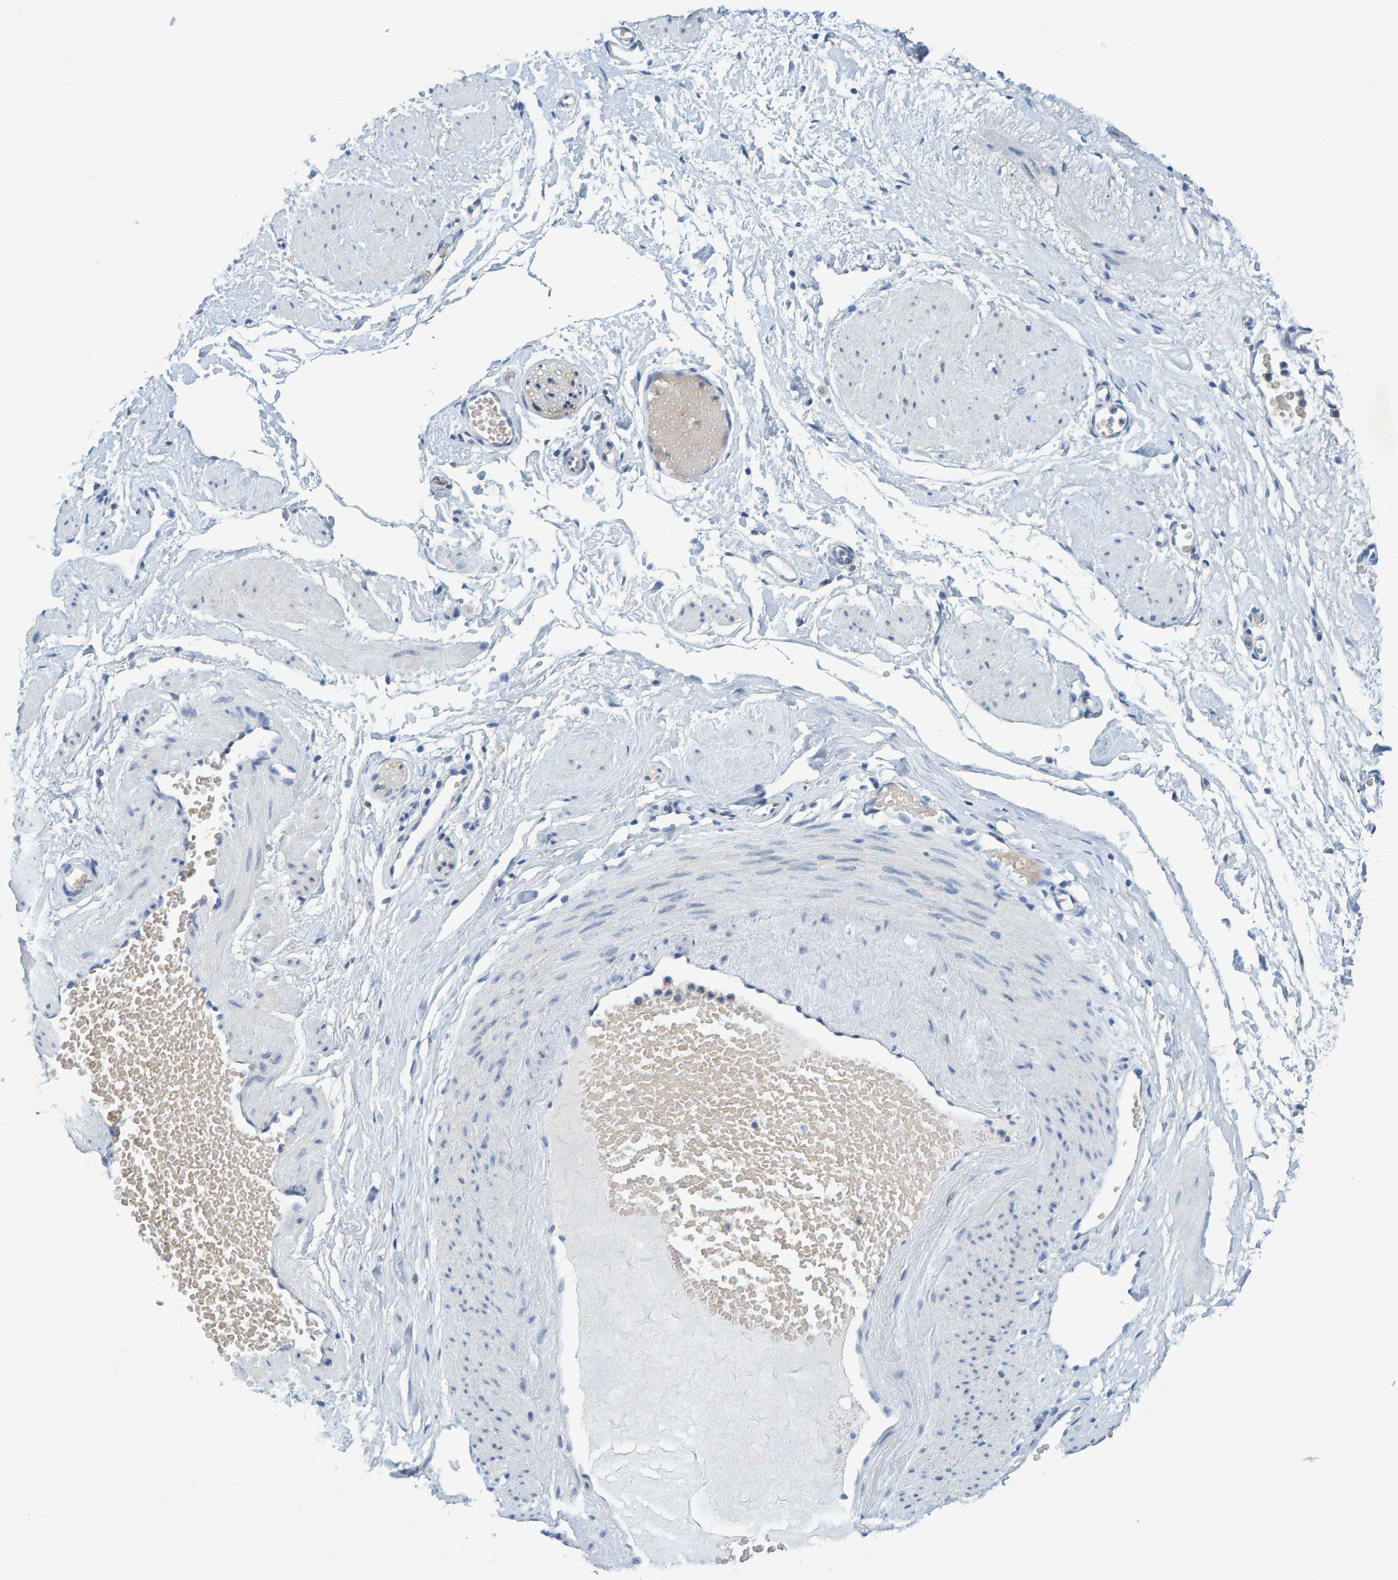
{"staining": {"intensity": "weak", "quantity": "25%-75%", "location": "cytoplasmic/membranous"}, "tissue": "adipose tissue", "cell_type": "Adipocytes", "image_type": "normal", "snomed": [{"axis": "morphology", "description": "Normal tissue, NOS"}, {"axis": "topography", "description": "Soft tissue"}], "caption": "DAB immunohistochemical staining of benign adipose tissue reveals weak cytoplasmic/membranous protein expression in approximately 25%-75% of adipocytes.", "gene": "ALAD", "patient": {"sex": "male", "age": 72}}